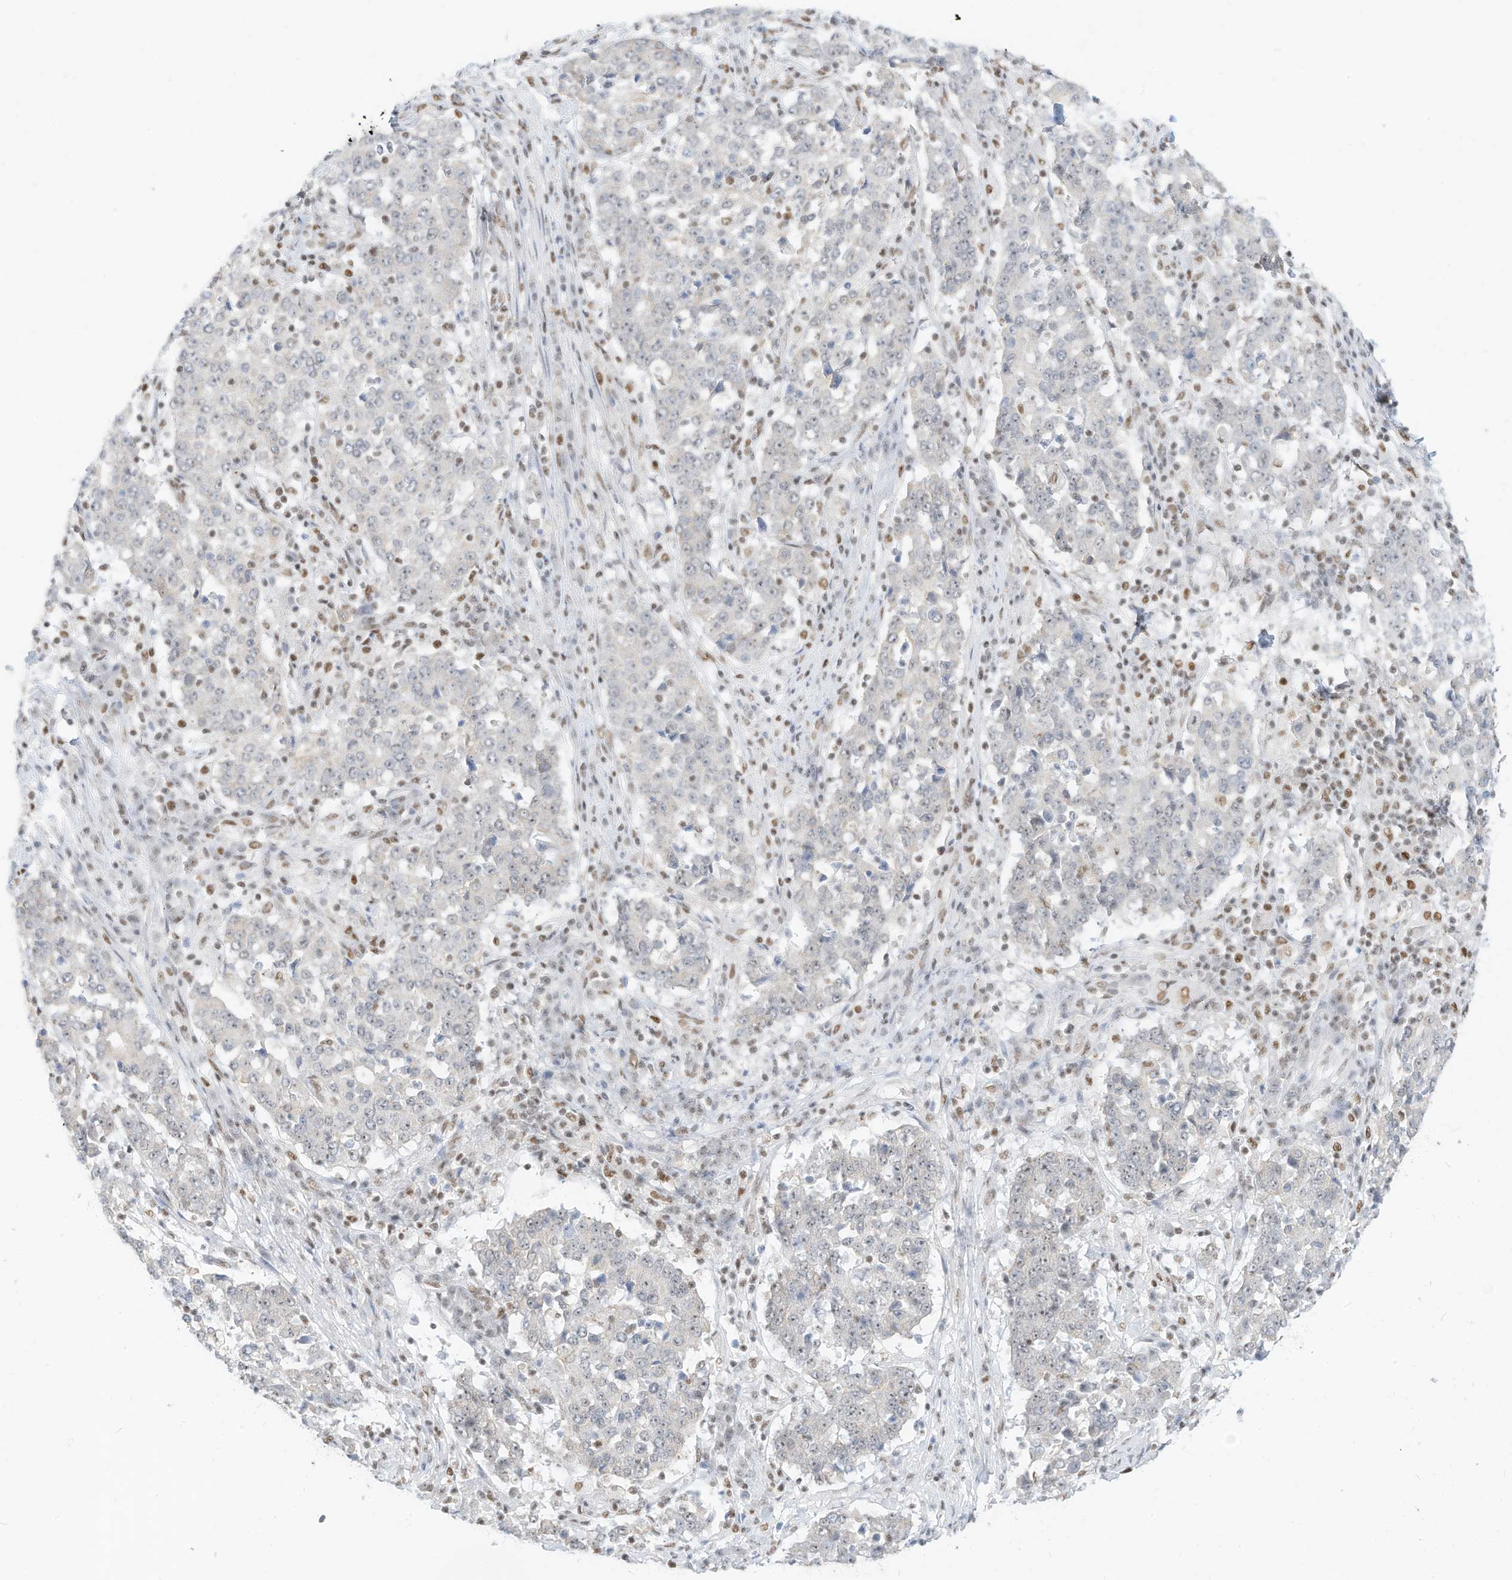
{"staining": {"intensity": "negative", "quantity": "none", "location": "none"}, "tissue": "stomach cancer", "cell_type": "Tumor cells", "image_type": "cancer", "snomed": [{"axis": "morphology", "description": "Adenocarcinoma, NOS"}, {"axis": "topography", "description": "Stomach"}], "caption": "Immunohistochemical staining of adenocarcinoma (stomach) shows no significant positivity in tumor cells. The staining is performed using DAB (3,3'-diaminobenzidine) brown chromogen with nuclei counter-stained in using hematoxylin.", "gene": "SMARCA2", "patient": {"sex": "male", "age": 59}}